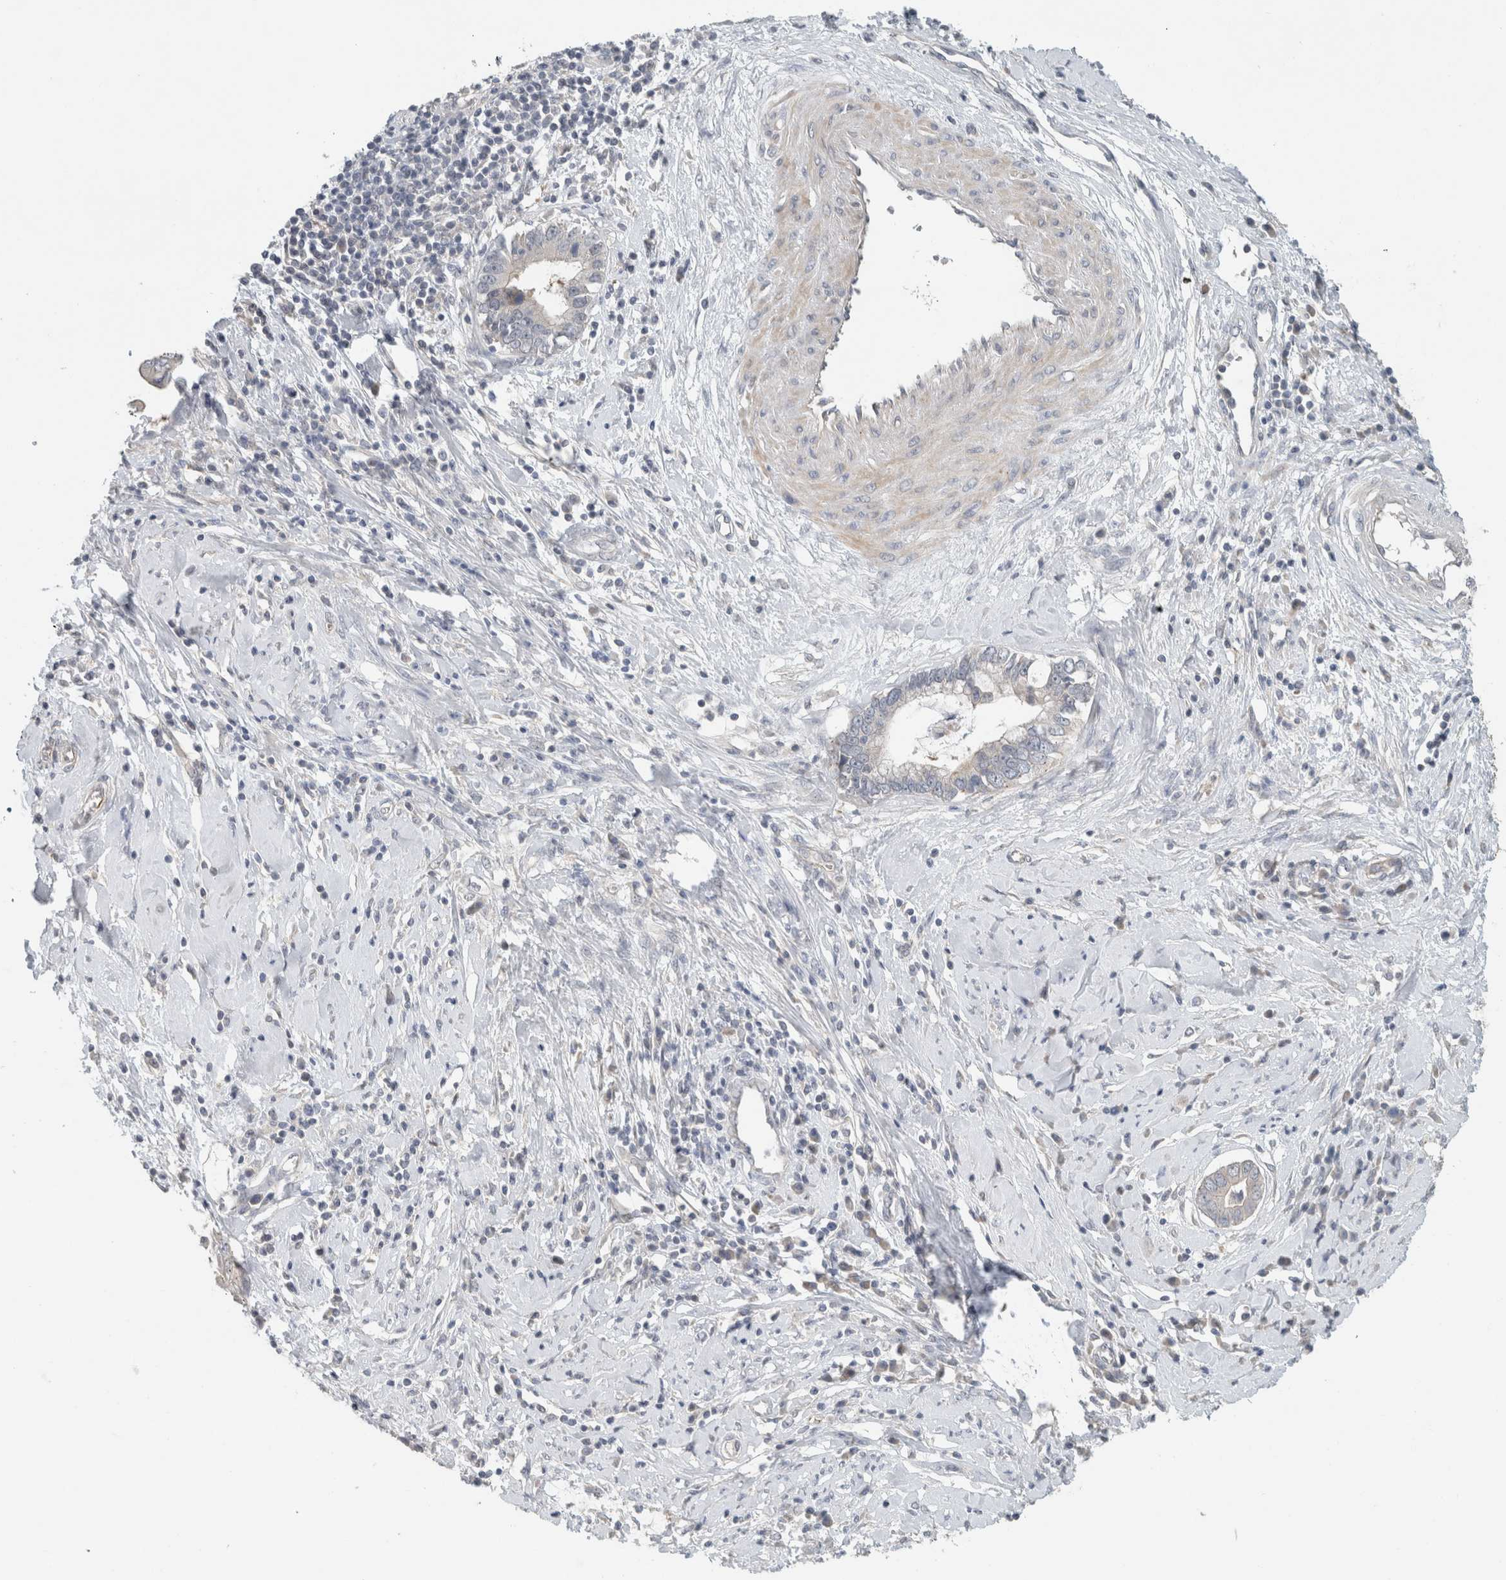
{"staining": {"intensity": "negative", "quantity": "none", "location": "none"}, "tissue": "cervical cancer", "cell_type": "Tumor cells", "image_type": "cancer", "snomed": [{"axis": "morphology", "description": "Adenocarcinoma, NOS"}, {"axis": "topography", "description": "Cervix"}], "caption": "This histopathology image is of adenocarcinoma (cervical) stained with immunohistochemistry (IHC) to label a protein in brown with the nuclei are counter-stained blue. There is no expression in tumor cells.", "gene": "ERCC6L2", "patient": {"sex": "female", "age": 44}}